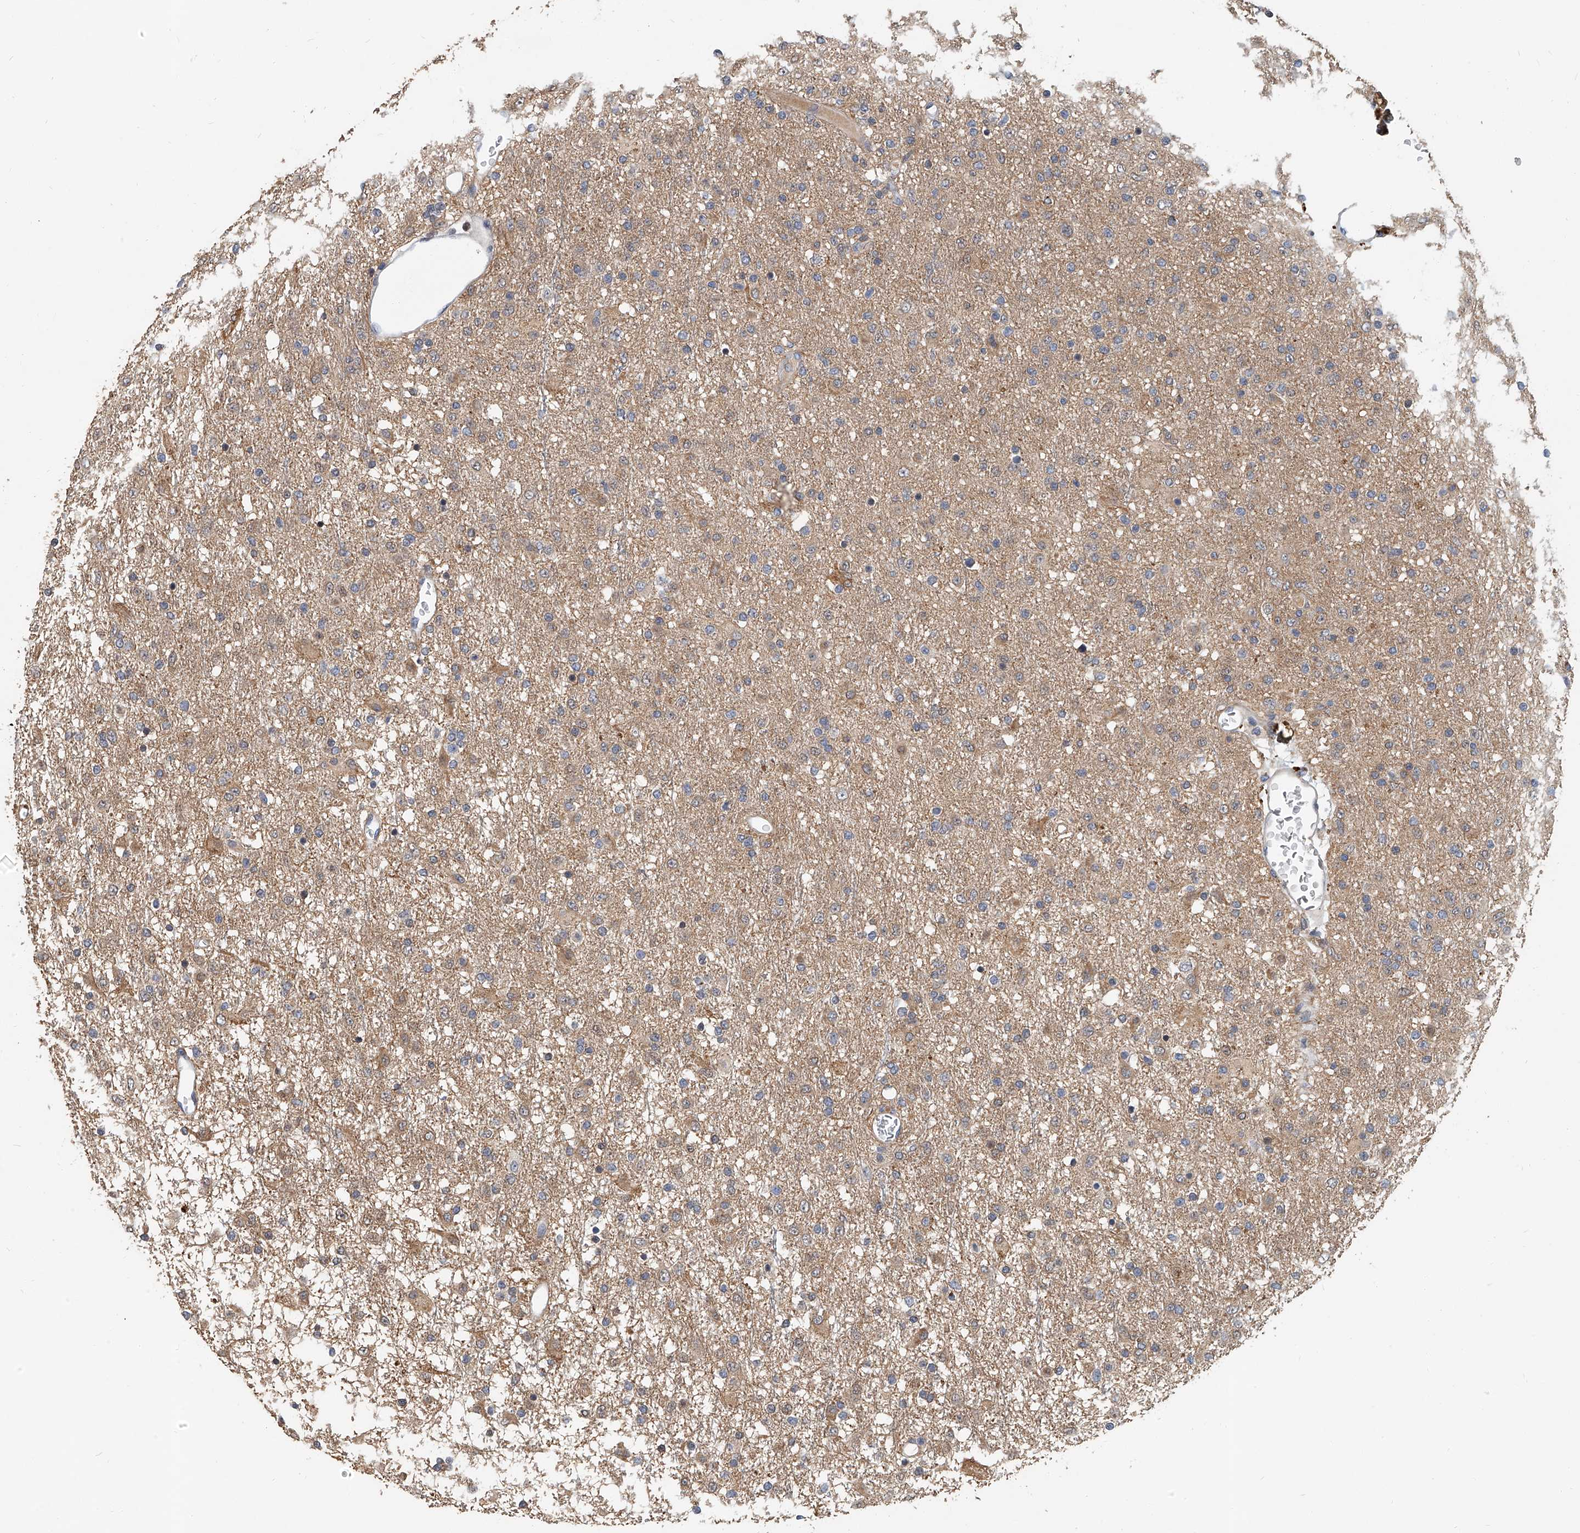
{"staining": {"intensity": "weak", "quantity": ">75%", "location": "cytoplasmic/membranous"}, "tissue": "glioma", "cell_type": "Tumor cells", "image_type": "cancer", "snomed": [{"axis": "morphology", "description": "Glioma, malignant, Low grade"}, {"axis": "topography", "description": "Brain"}], "caption": "Immunohistochemistry (IHC) photomicrograph of human malignant glioma (low-grade) stained for a protein (brown), which shows low levels of weak cytoplasmic/membranous expression in approximately >75% of tumor cells.", "gene": "CD200", "patient": {"sex": "male", "age": 65}}